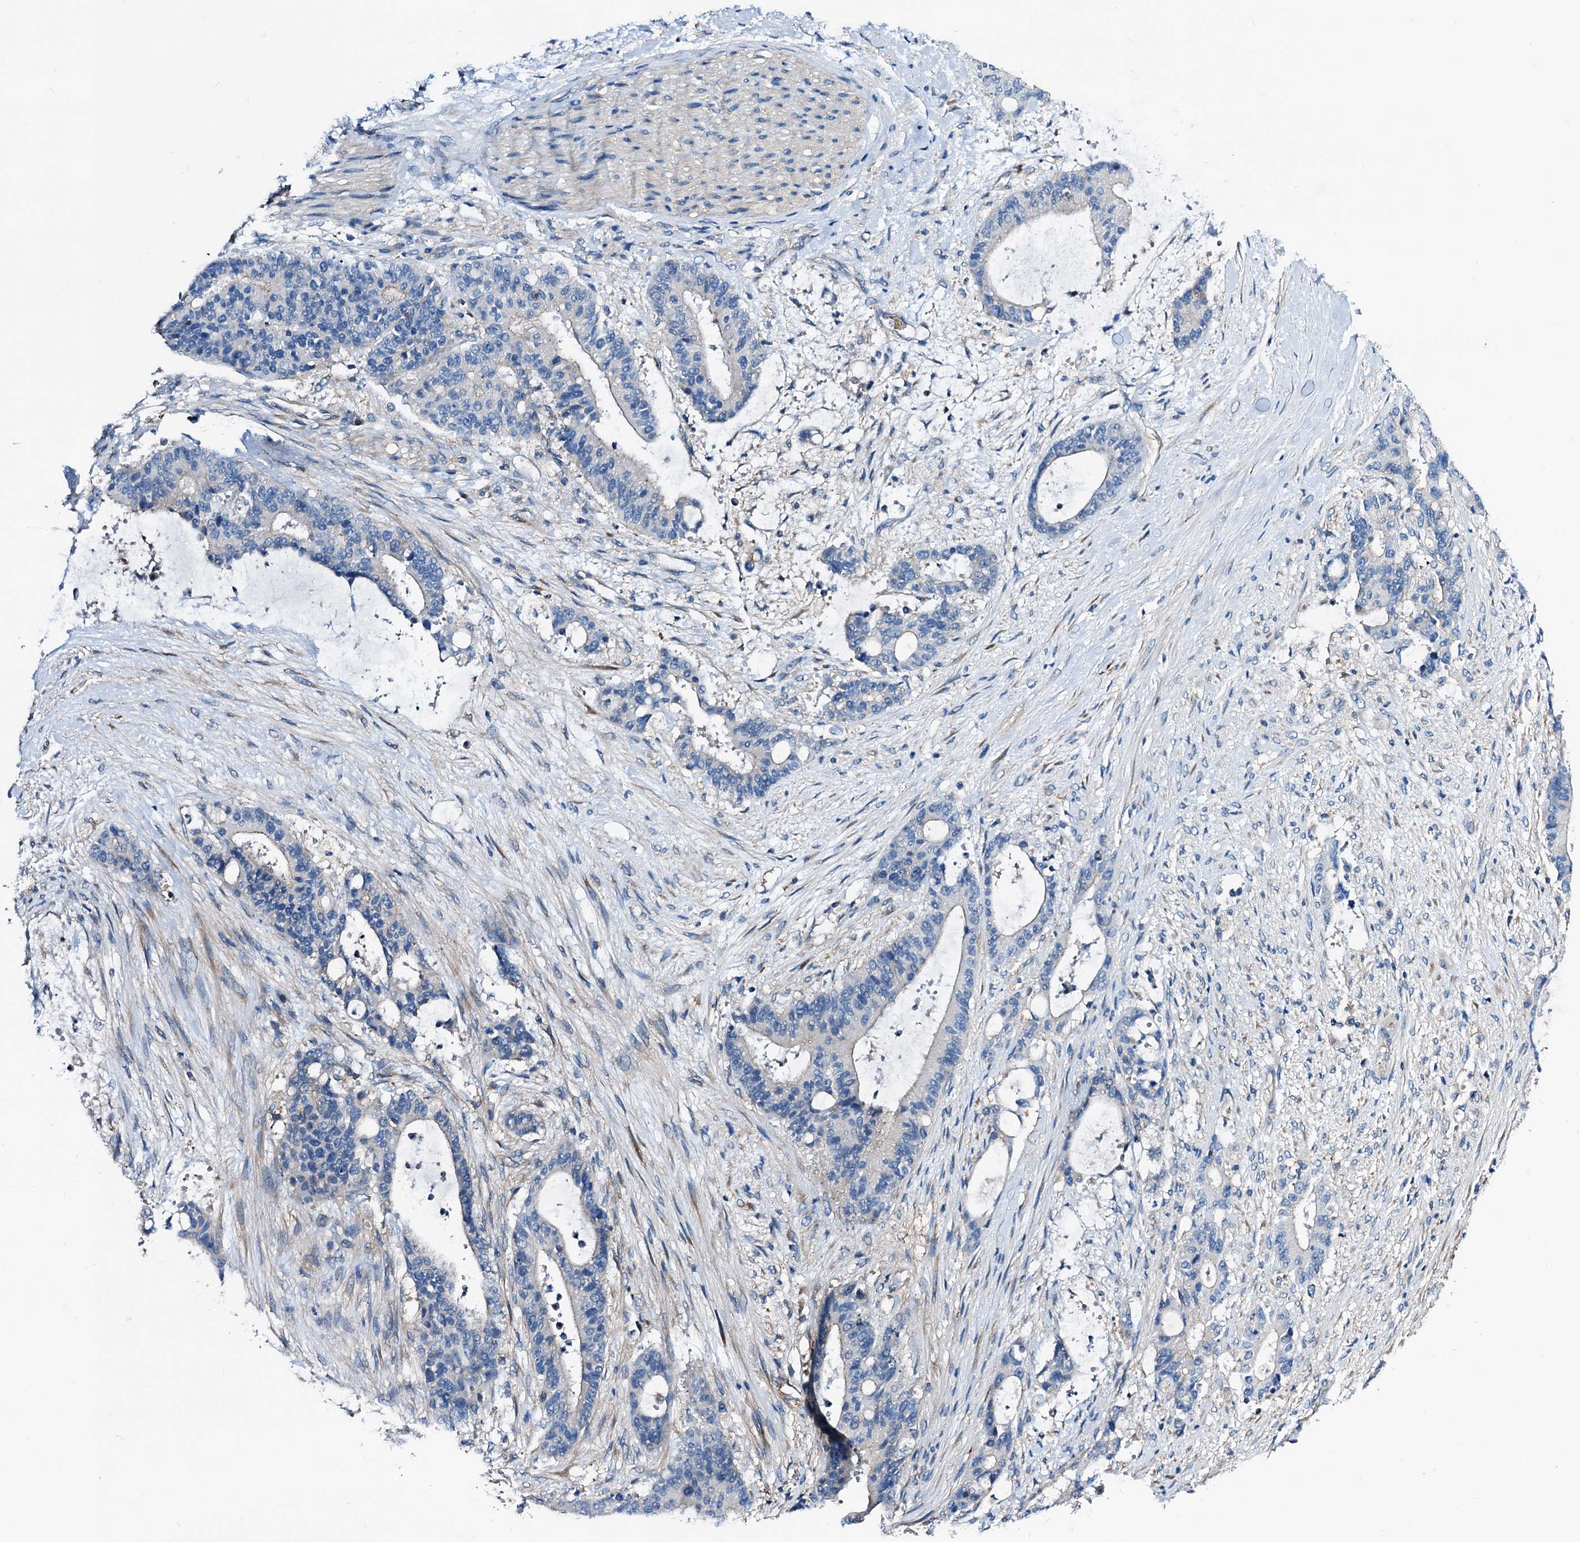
{"staining": {"intensity": "weak", "quantity": "<25%", "location": "cytoplasmic/membranous"}, "tissue": "liver cancer", "cell_type": "Tumor cells", "image_type": "cancer", "snomed": [{"axis": "morphology", "description": "Normal tissue, NOS"}, {"axis": "morphology", "description": "Cholangiocarcinoma"}, {"axis": "topography", "description": "Liver"}, {"axis": "topography", "description": "Peripheral nerve tissue"}], "caption": "This is an immunohistochemistry (IHC) micrograph of human liver cancer (cholangiocarcinoma). There is no staining in tumor cells.", "gene": "GCOM1", "patient": {"sex": "female", "age": 73}}